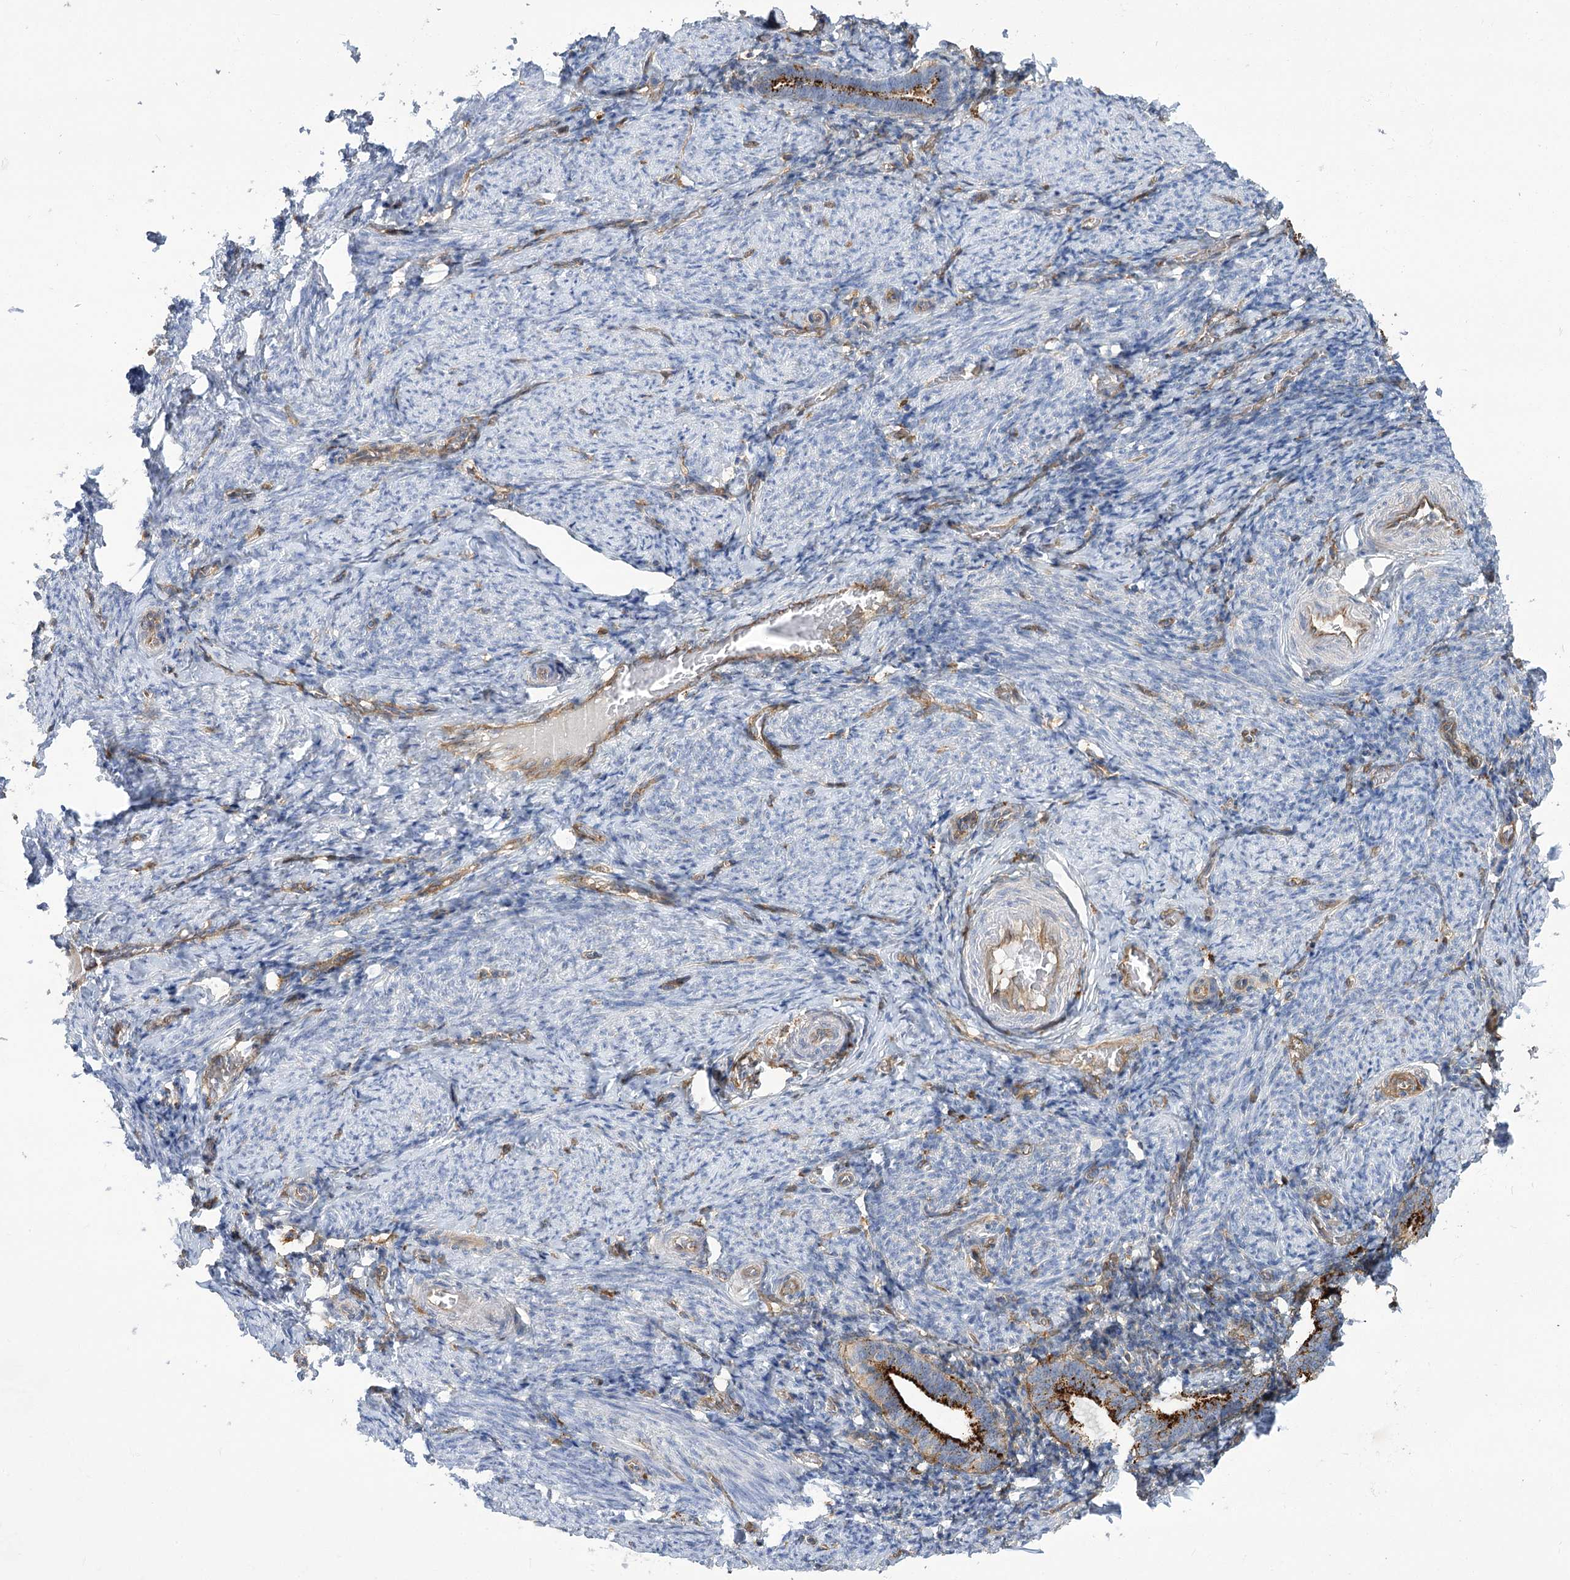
{"staining": {"intensity": "negative", "quantity": "none", "location": "none"}, "tissue": "endometrium", "cell_type": "Cells in endometrial stroma", "image_type": "normal", "snomed": [{"axis": "morphology", "description": "Normal tissue, NOS"}, {"axis": "topography", "description": "Endometrium"}], "caption": "High power microscopy photomicrograph of an immunohistochemistry photomicrograph of benign endometrium, revealing no significant expression in cells in endometrial stroma. (Stains: DAB immunohistochemistry with hematoxylin counter stain, Microscopy: brightfield microscopy at high magnification).", "gene": "GUSB", "patient": {"sex": "female", "age": 51}}